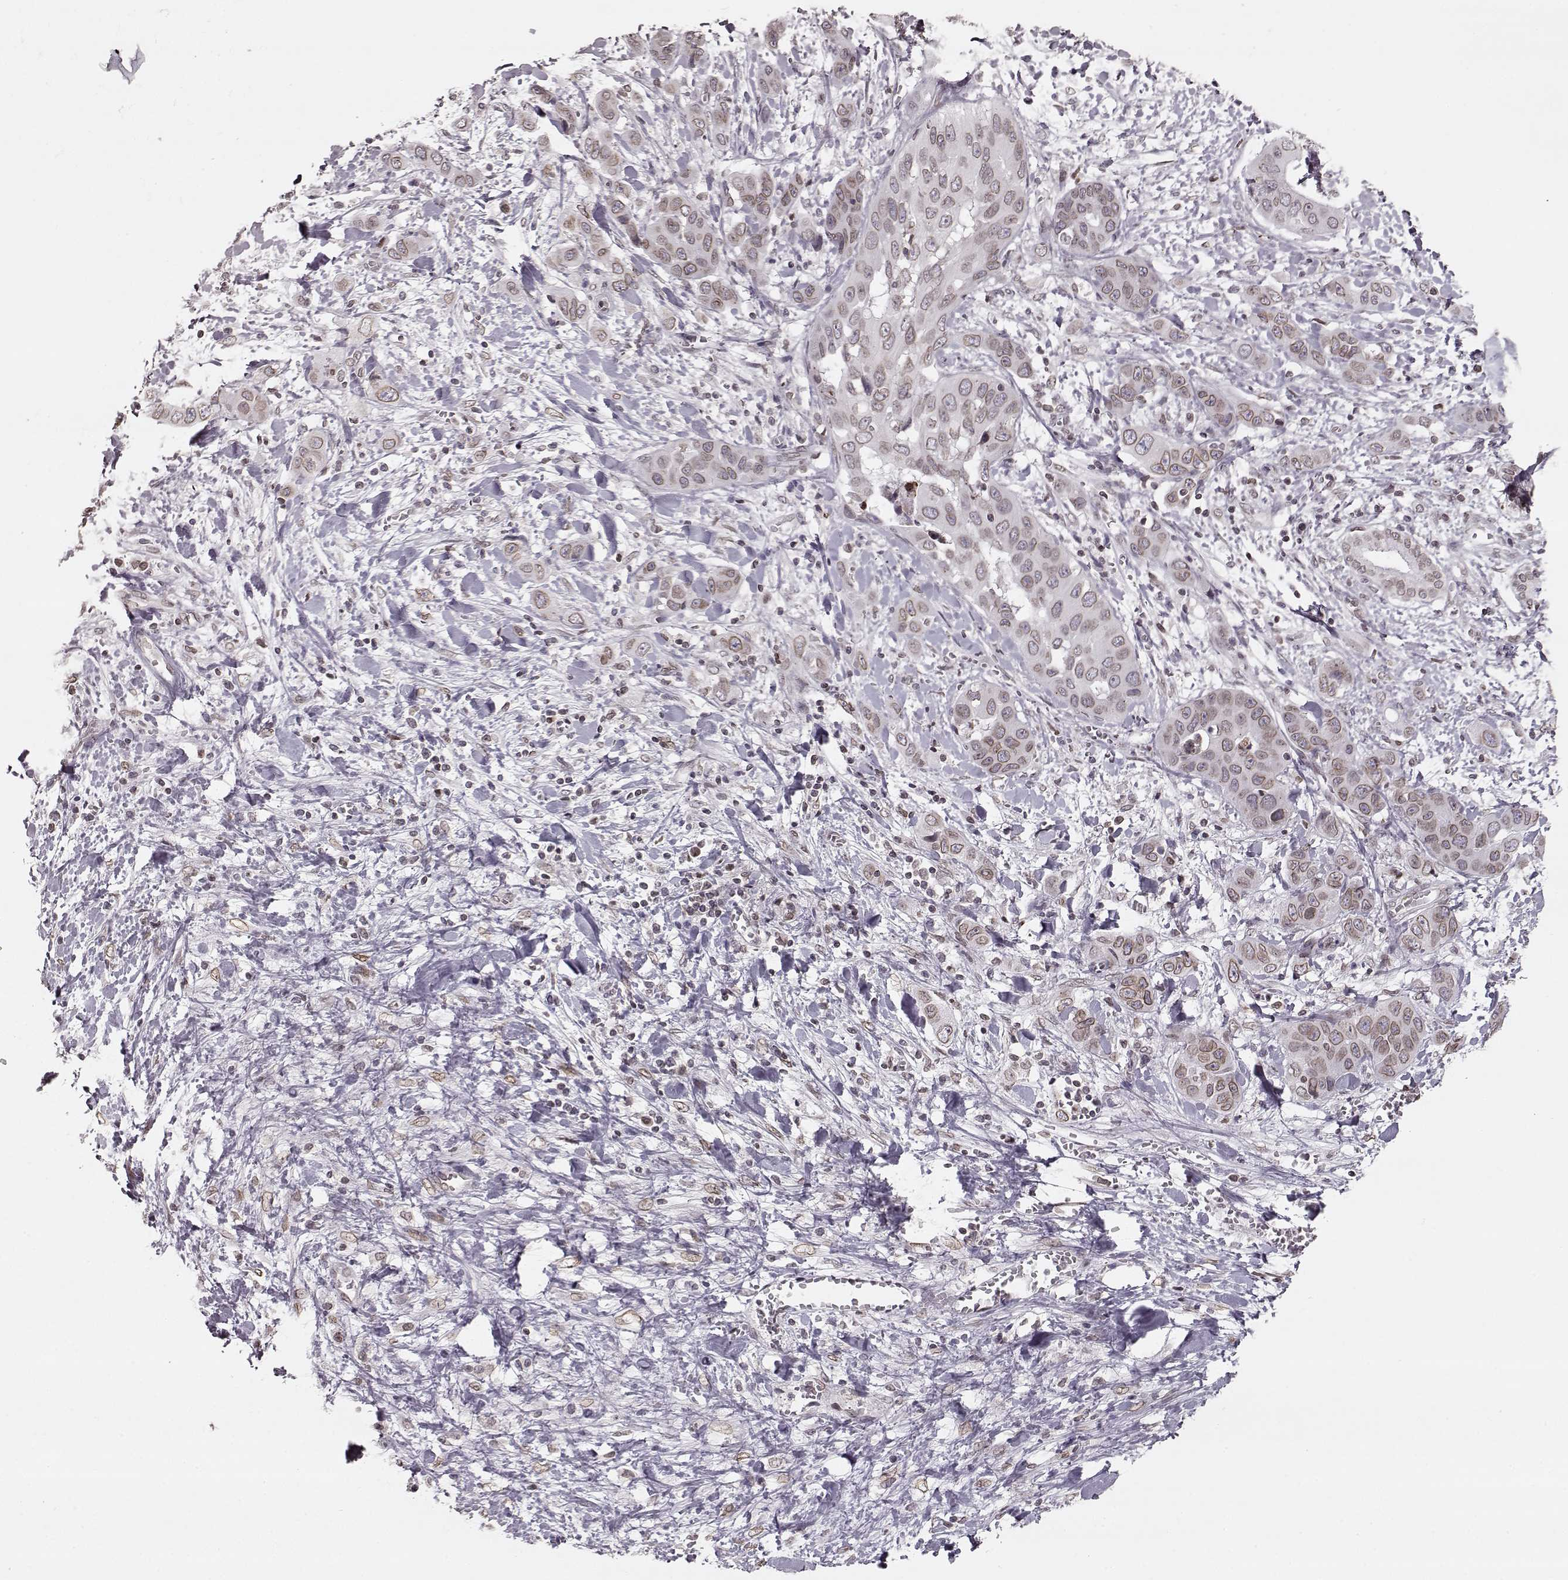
{"staining": {"intensity": "moderate", "quantity": ">75%", "location": "cytoplasmic/membranous,nuclear"}, "tissue": "liver cancer", "cell_type": "Tumor cells", "image_type": "cancer", "snomed": [{"axis": "morphology", "description": "Cholangiocarcinoma"}, {"axis": "topography", "description": "Liver"}], "caption": "A photomicrograph of liver cholangiocarcinoma stained for a protein reveals moderate cytoplasmic/membranous and nuclear brown staining in tumor cells. (brown staining indicates protein expression, while blue staining denotes nuclei).", "gene": "DCAF12", "patient": {"sex": "female", "age": 52}}